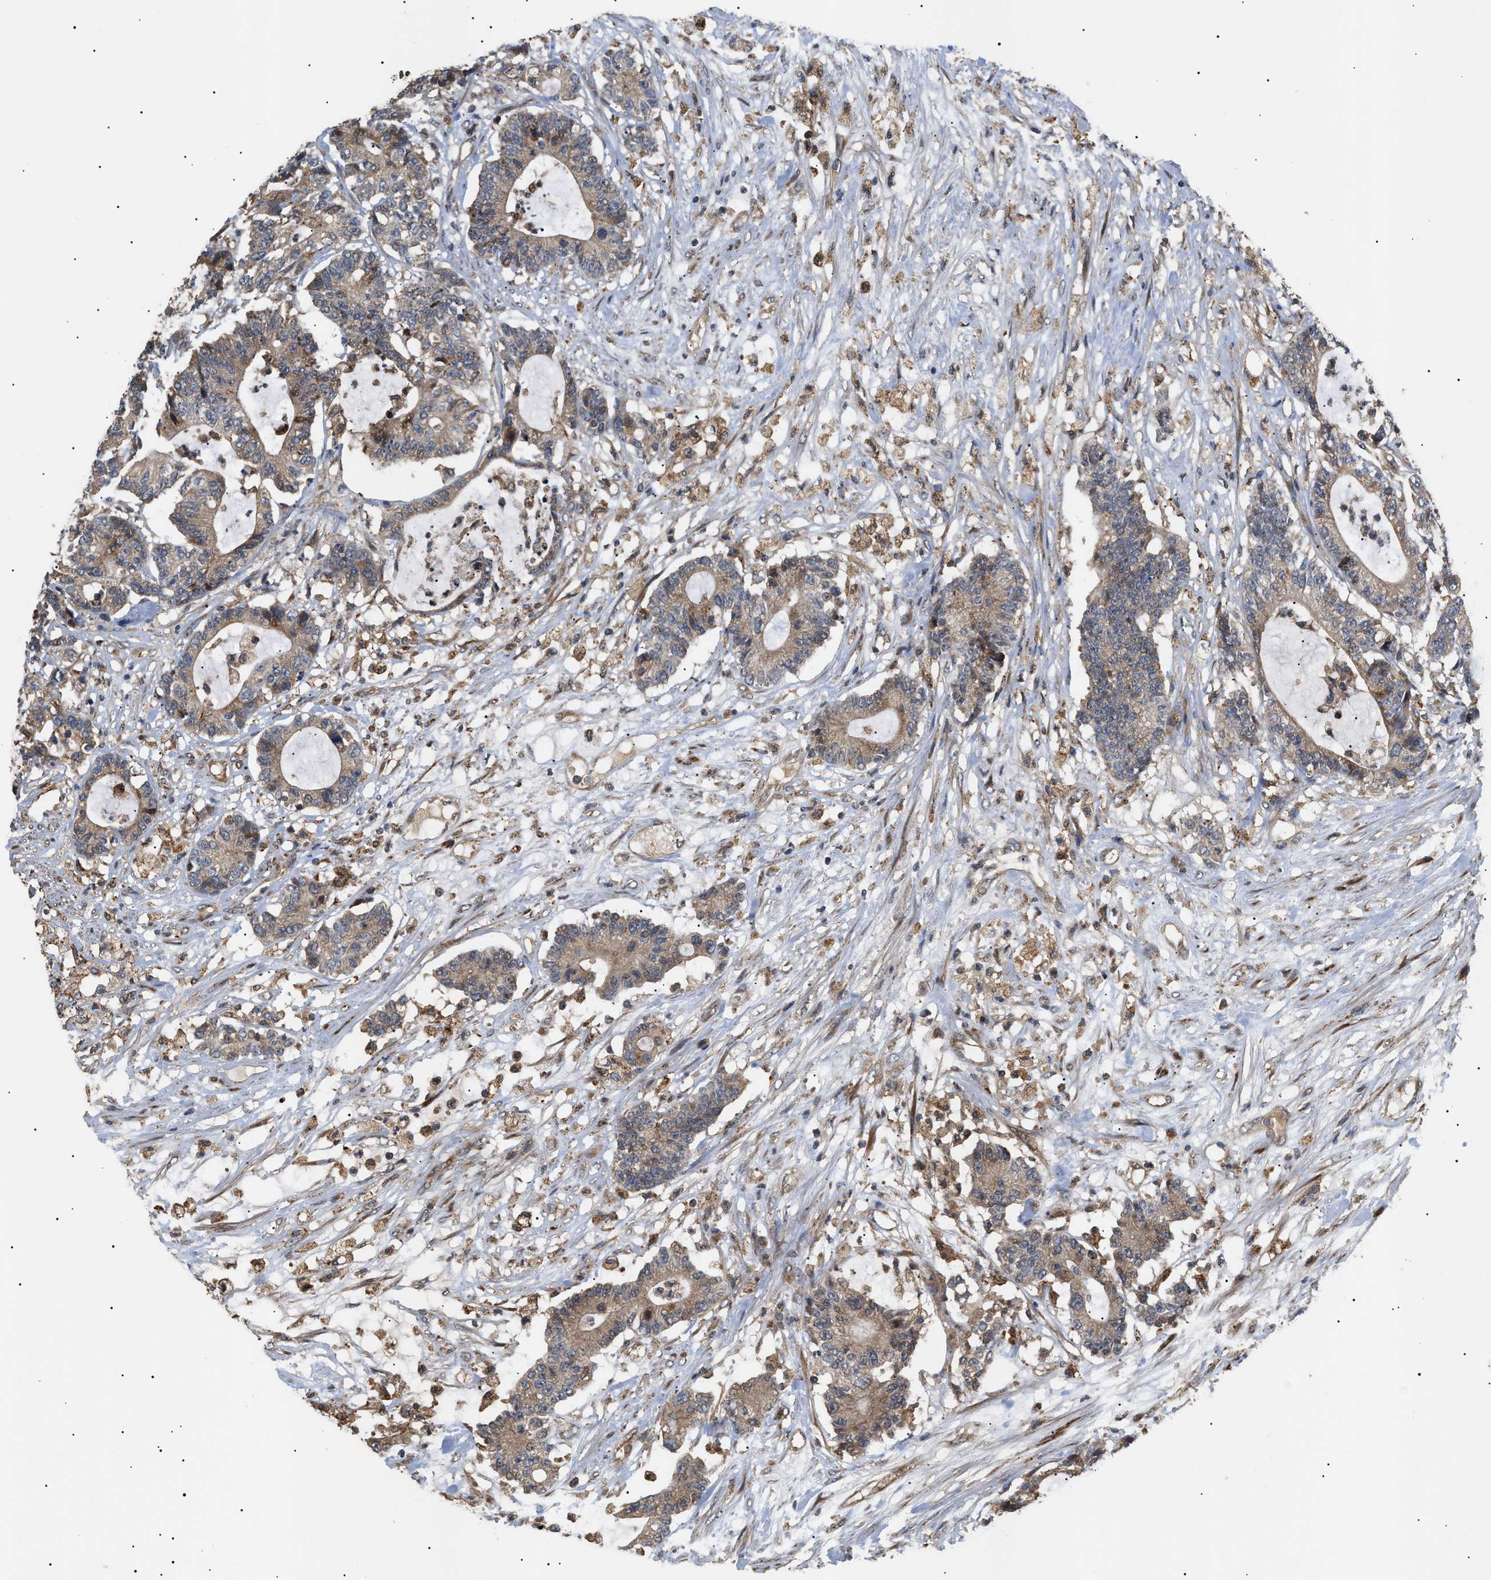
{"staining": {"intensity": "moderate", "quantity": ">75%", "location": "cytoplasmic/membranous"}, "tissue": "colorectal cancer", "cell_type": "Tumor cells", "image_type": "cancer", "snomed": [{"axis": "morphology", "description": "Adenocarcinoma, NOS"}, {"axis": "topography", "description": "Colon"}], "caption": "IHC histopathology image of neoplastic tissue: human colorectal cancer (adenocarcinoma) stained using IHC shows medium levels of moderate protein expression localized specifically in the cytoplasmic/membranous of tumor cells, appearing as a cytoplasmic/membranous brown color.", "gene": "ASTL", "patient": {"sex": "female", "age": 84}}